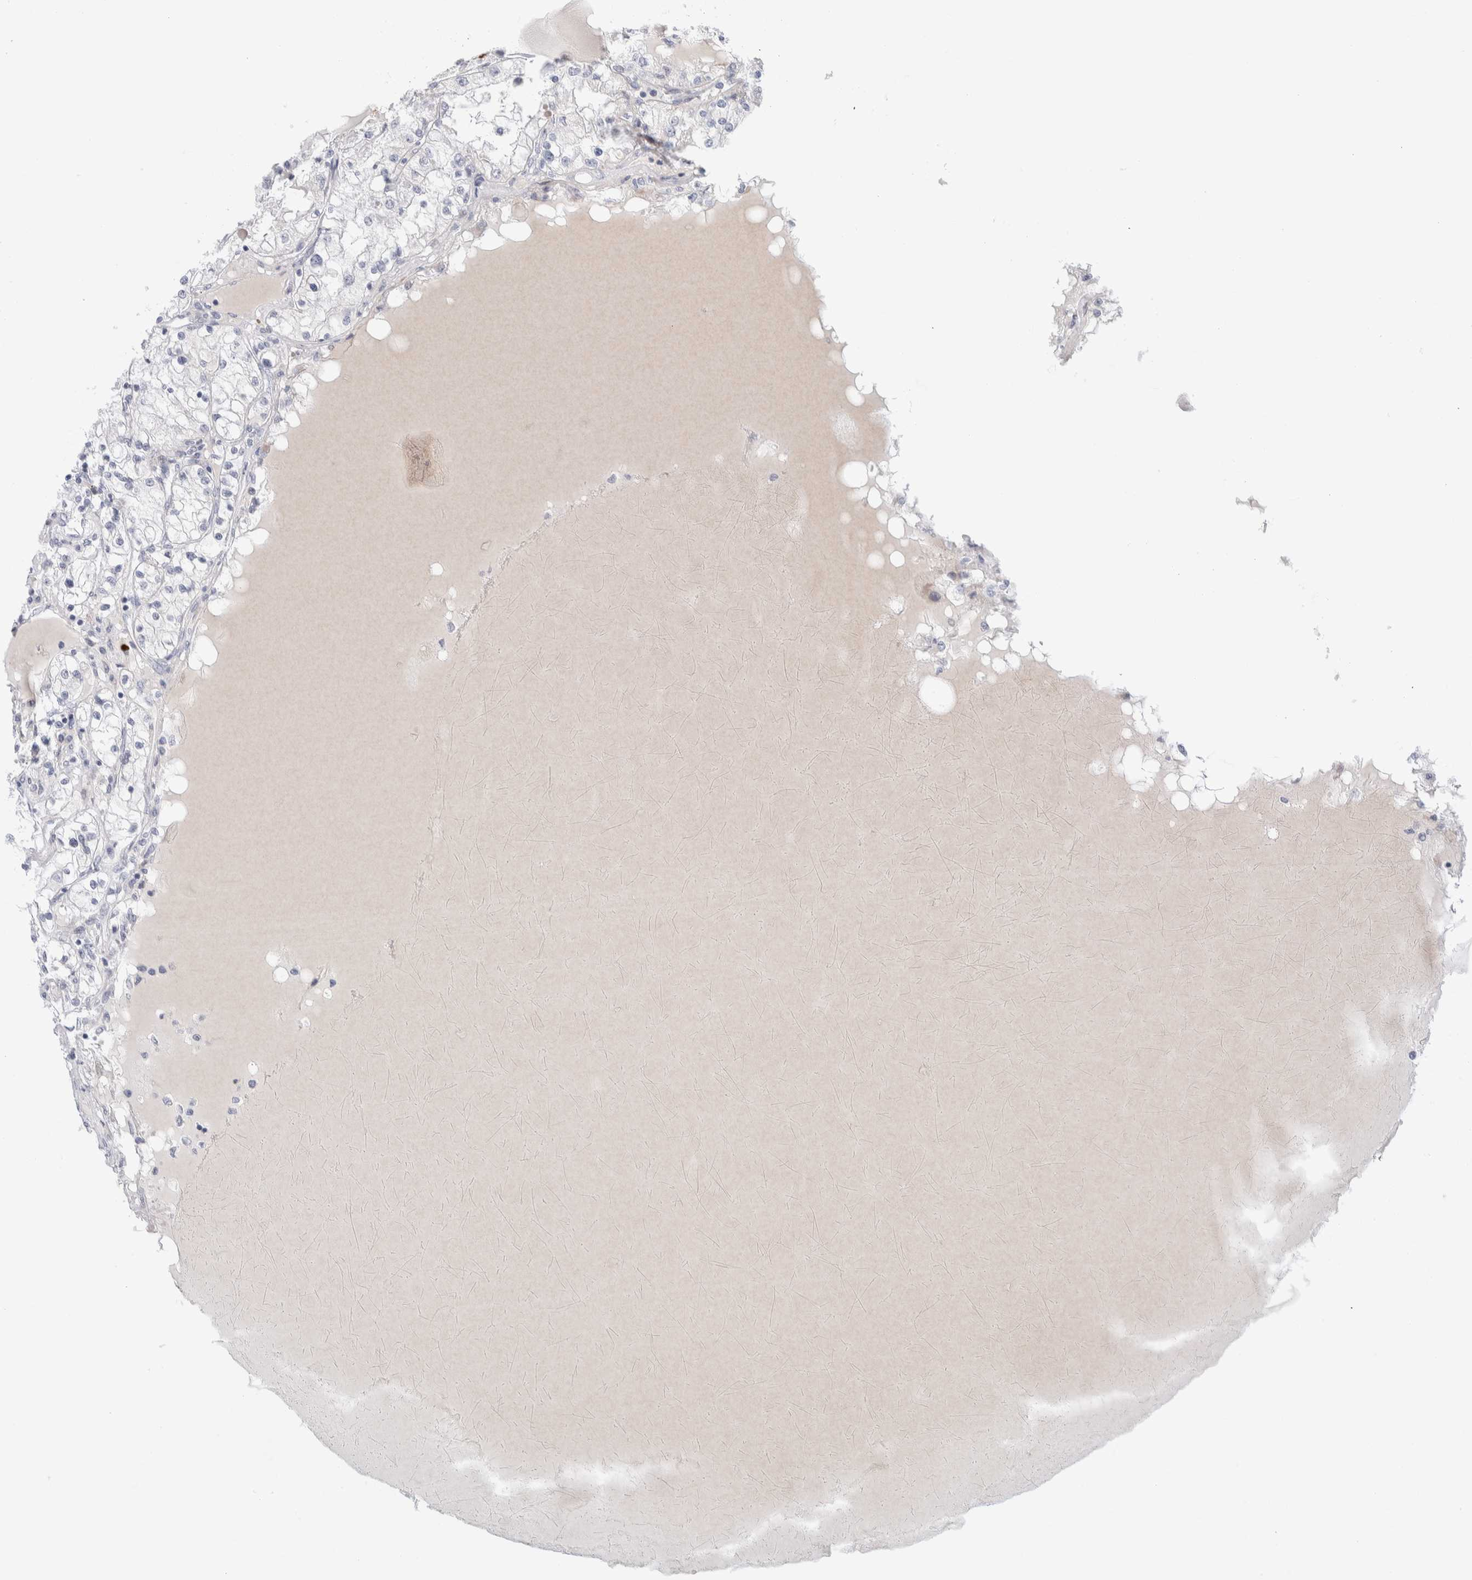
{"staining": {"intensity": "negative", "quantity": "none", "location": "none"}, "tissue": "renal cancer", "cell_type": "Tumor cells", "image_type": "cancer", "snomed": [{"axis": "morphology", "description": "Adenocarcinoma, NOS"}, {"axis": "topography", "description": "Kidney"}], "caption": "A micrograph of human adenocarcinoma (renal) is negative for staining in tumor cells.", "gene": "C1orf112", "patient": {"sex": "male", "age": 68}}